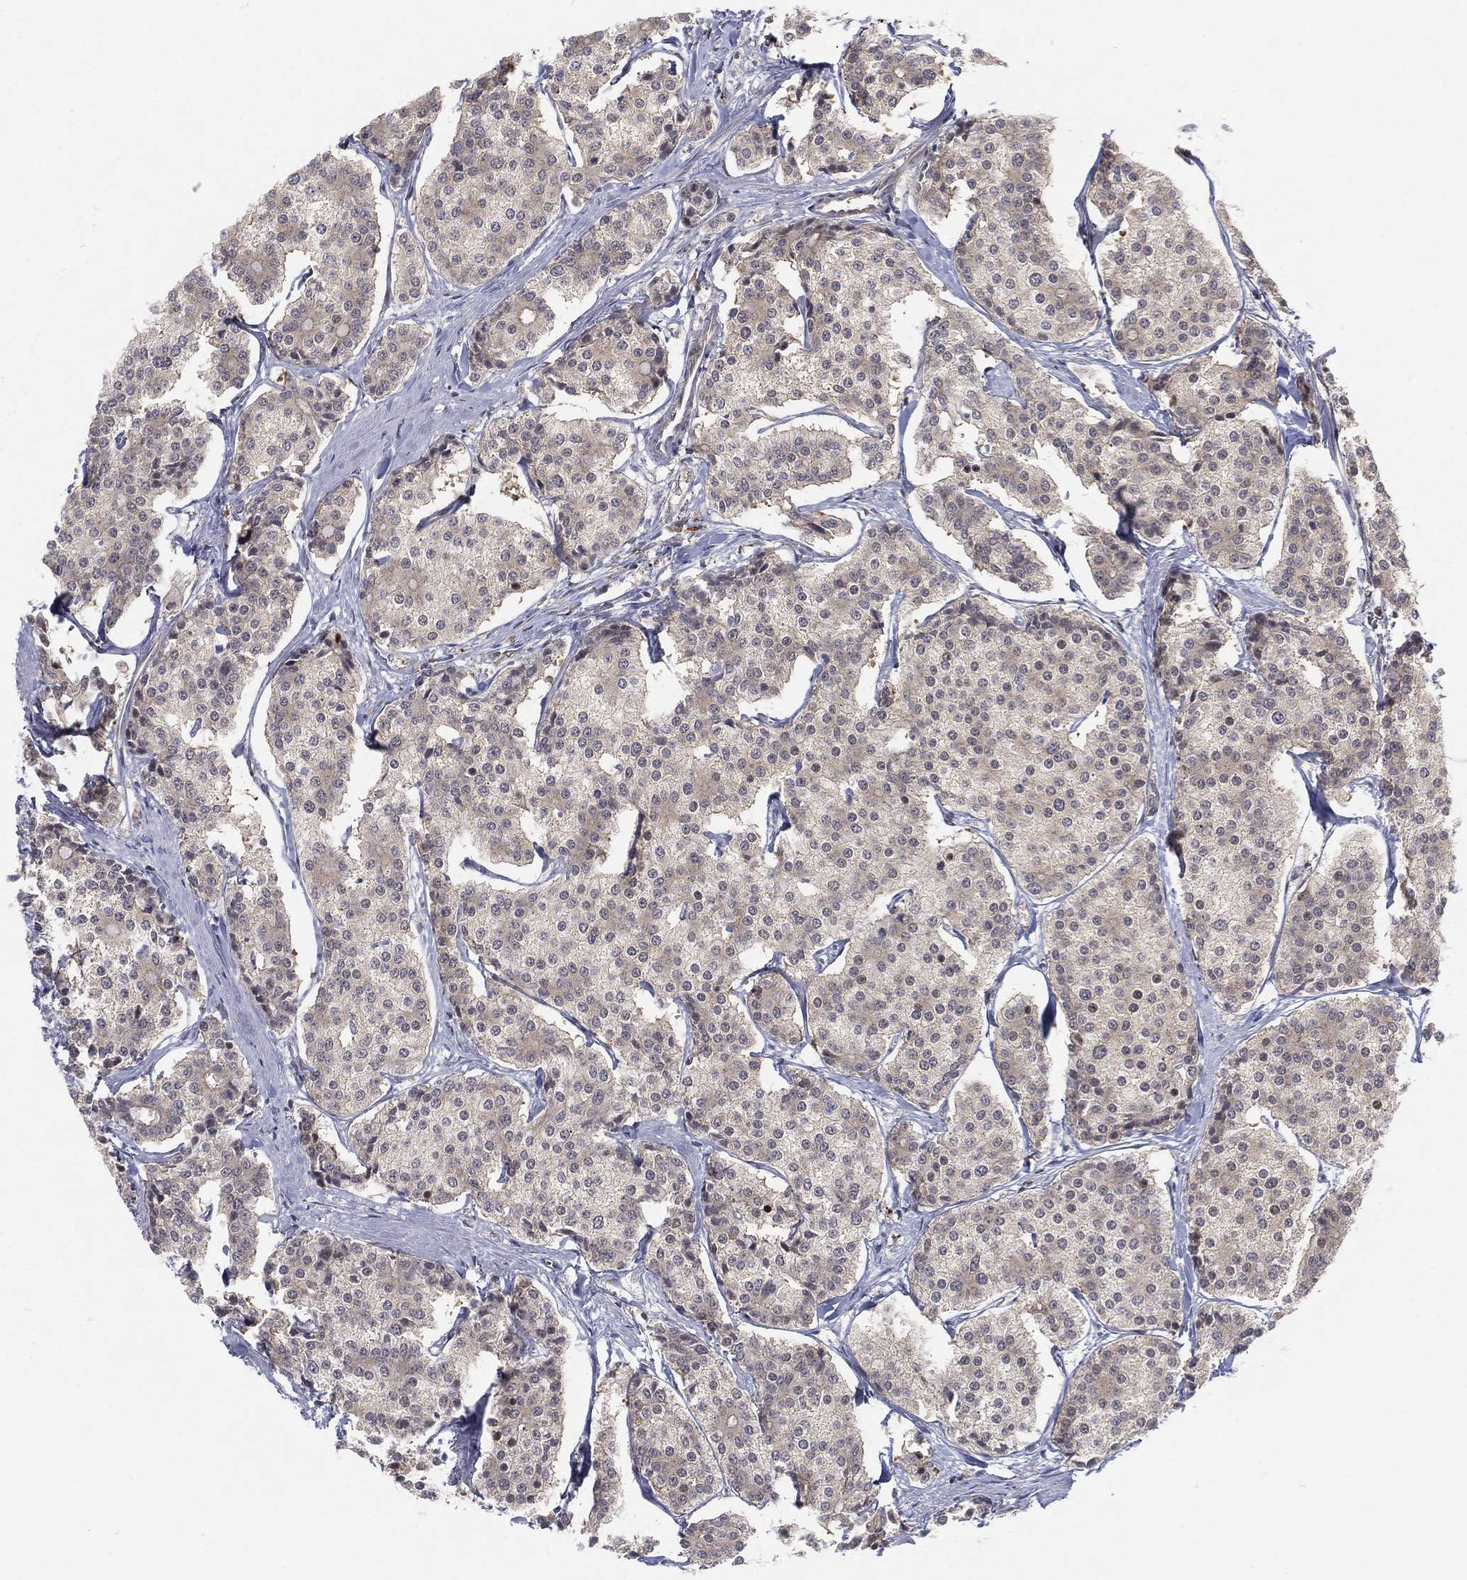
{"staining": {"intensity": "negative", "quantity": "none", "location": "none"}, "tissue": "carcinoid", "cell_type": "Tumor cells", "image_type": "cancer", "snomed": [{"axis": "morphology", "description": "Carcinoid, malignant, NOS"}, {"axis": "topography", "description": "Small intestine"}], "caption": "Human carcinoid stained for a protein using immunohistochemistry exhibits no staining in tumor cells.", "gene": "TMTC4", "patient": {"sex": "female", "age": 65}}